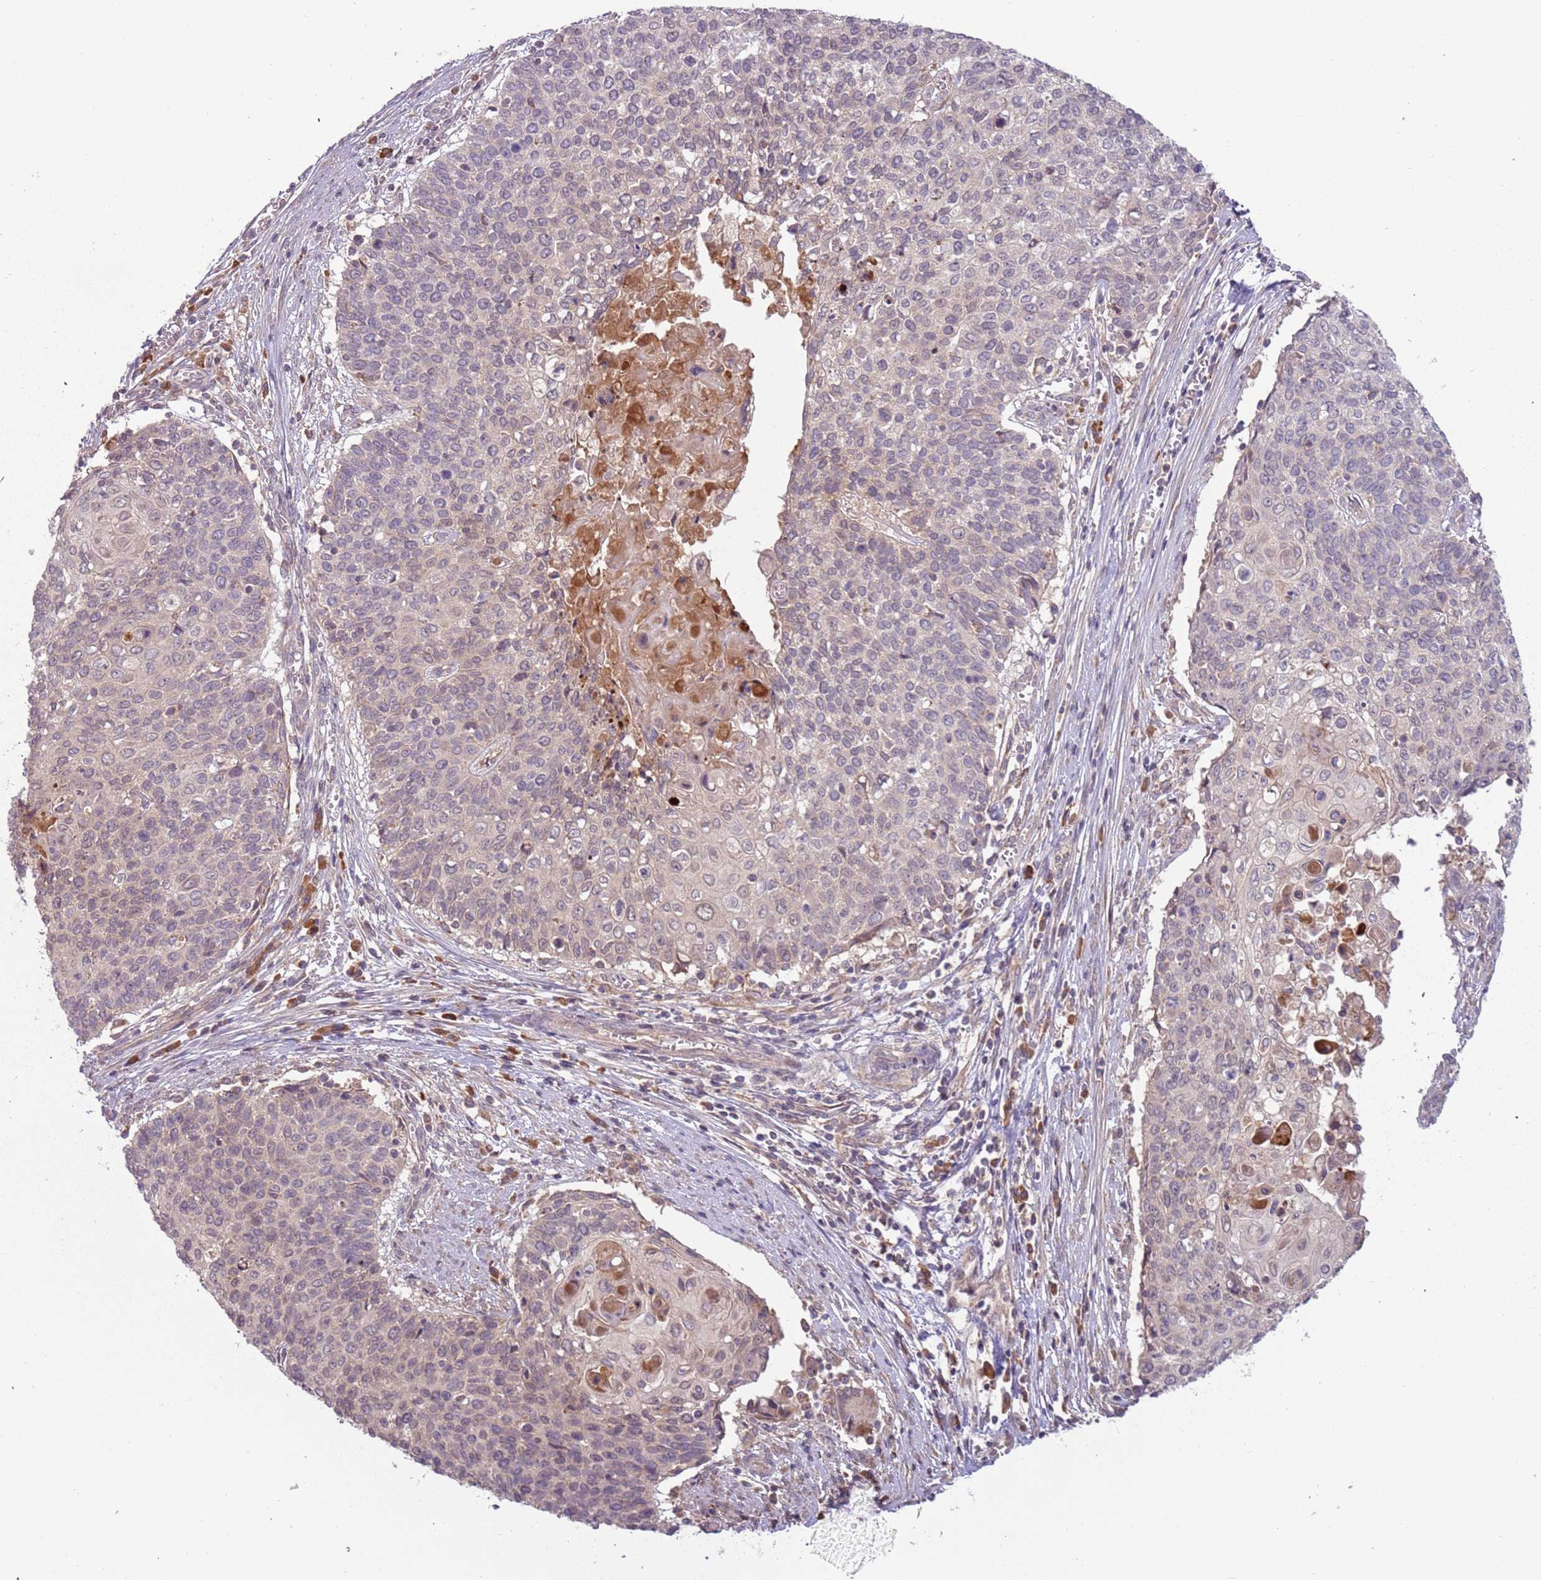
{"staining": {"intensity": "negative", "quantity": "none", "location": "none"}, "tissue": "cervical cancer", "cell_type": "Tumor cells", "image_type": "cancer", "snomed": [{"axis": "morphology", "description": "Squamous cell carcinoma, NOS"}, {"axis": "topography", "description": "Cervix"}], "caption": "There is no significant positivity in tumor cells of cervical cancer (squamous cell carcinoma).", "gene": "FECH", "patient": {"sex": "female", "age": 39}}